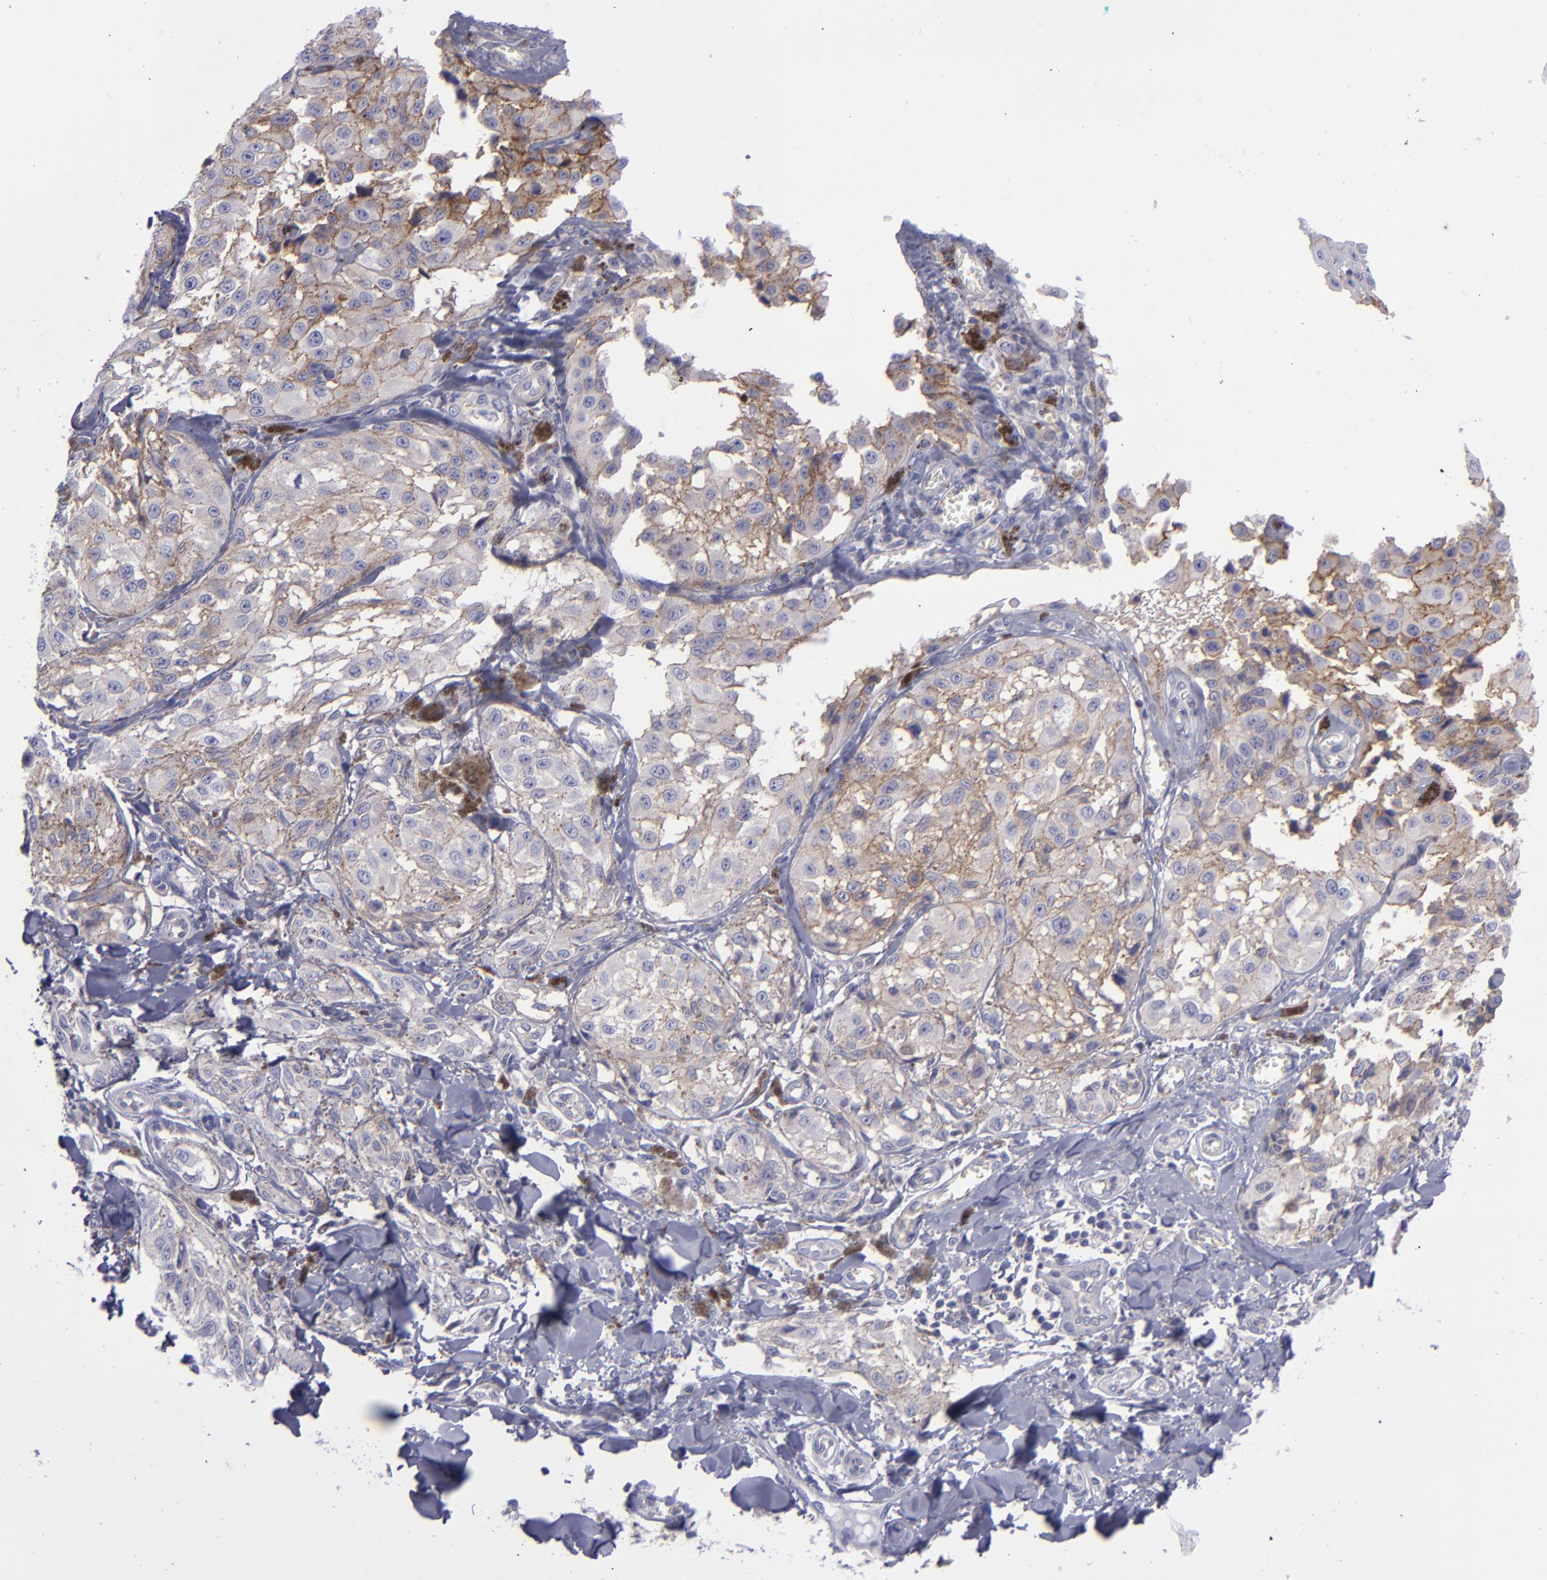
{"staining": {"intensity": "weak", "quantity": "25%-75%", "location": "cytoplasmic/membranous"}, "tissue": "melanoma", "cell_type": "Tumor cells", "image_type": "cancer", "snomed": [{"axis": "morphology", "description": "Malignant melanoma, NOS"}, {"axis": "topography", "description": "Skin"}], "caption": "This is an image of immunohistochemistry (IHC) staining of malignant melanoma, which shows weak positivity in the cytoplasmic/membranous of tumor cells.", "gene": "BSG", "patient": {"sex": "female", "age": 82}}